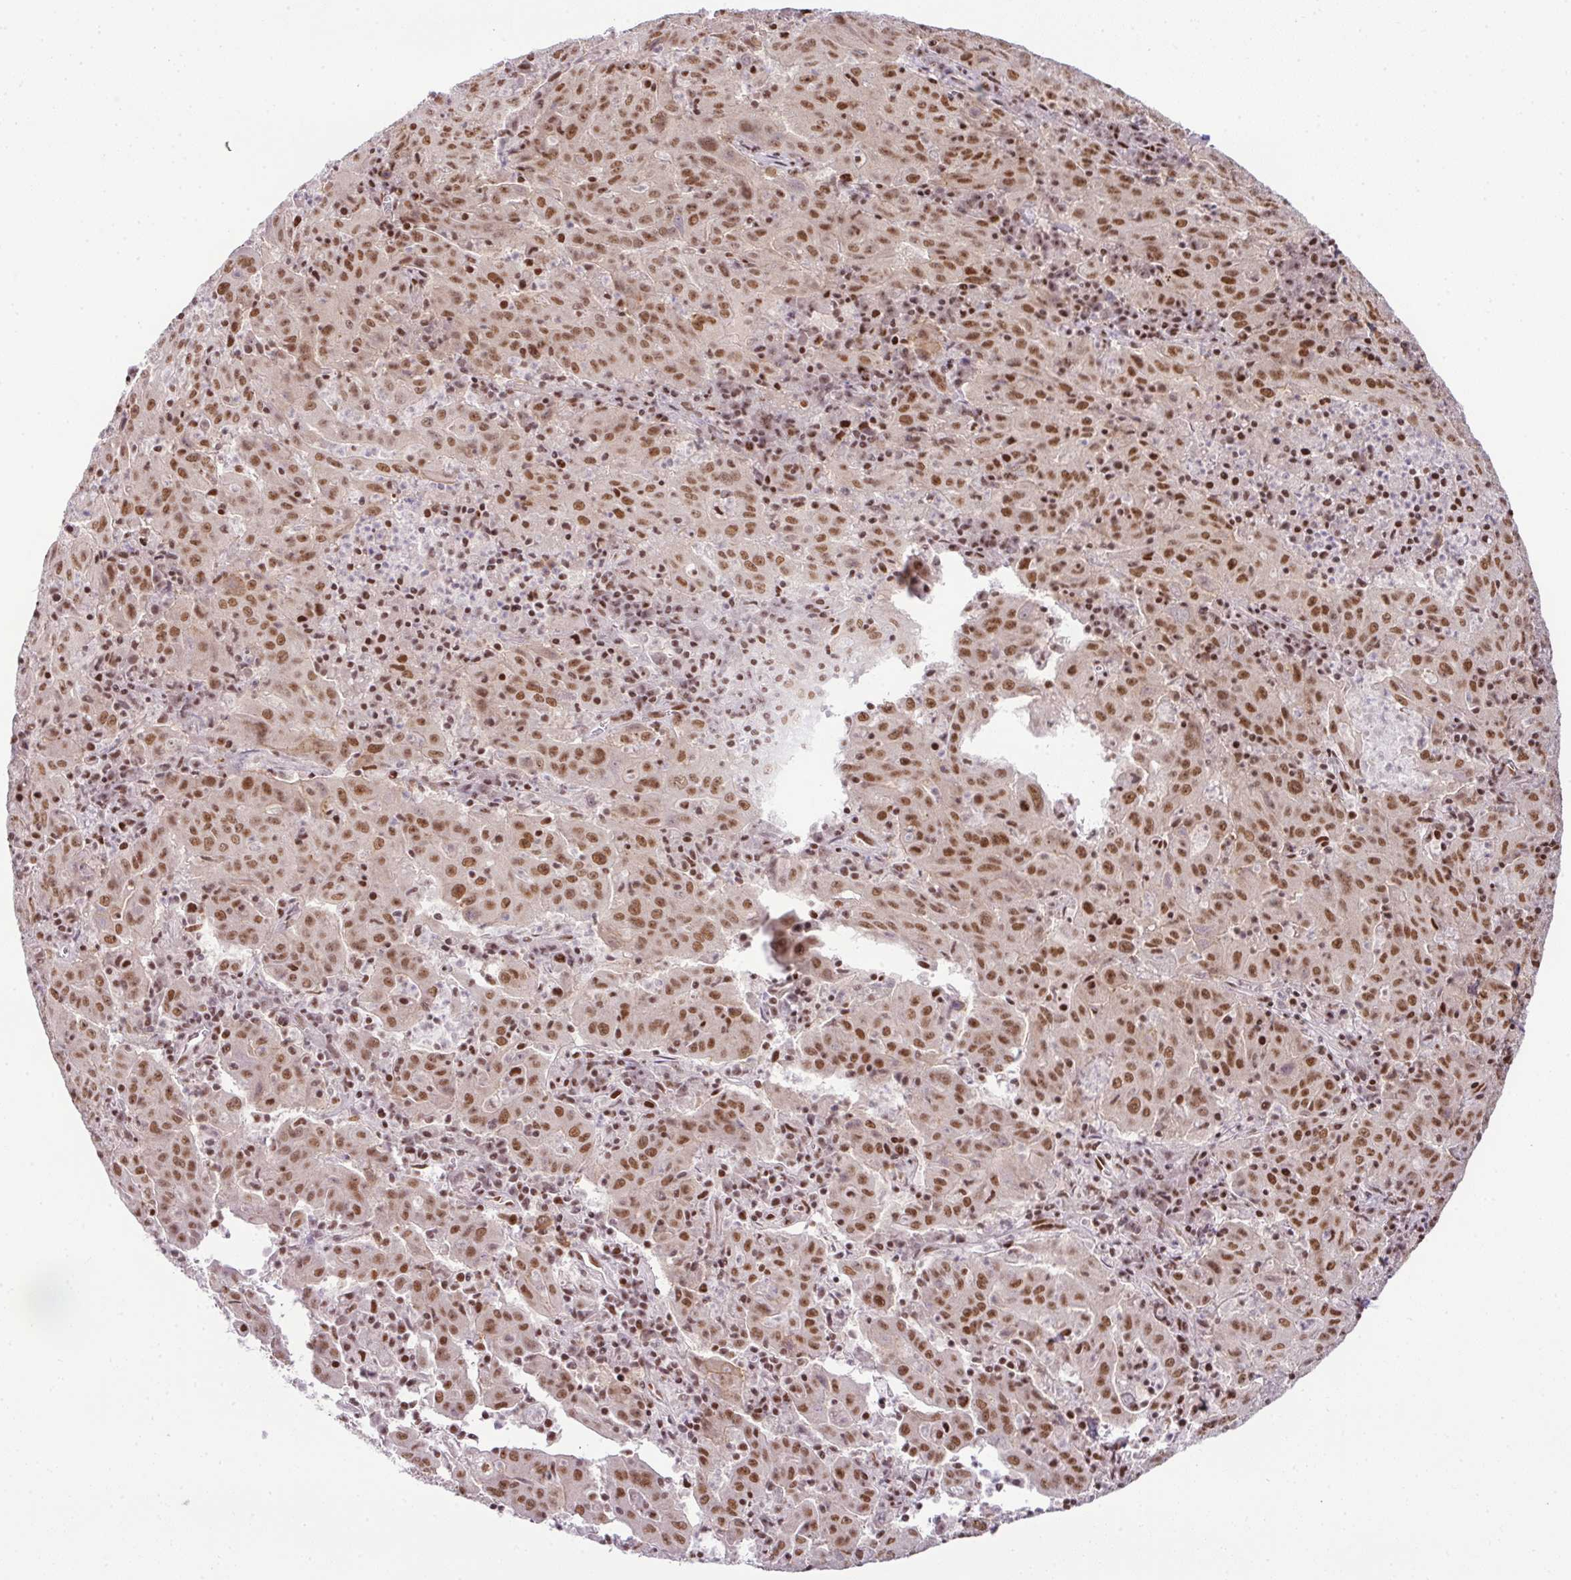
{"staining": {"intensity": "moderate", "quantity": ">75%", "location": "nuclear"}, "tissue": "pancreatic cancer", "cell_type": "Tumor cells", "image_type": "cancer", "snomed": [{"axis": "morphology", "description": "Adenocarcinoma, NOS"}, {"axis": "topography", "description": "Pancreas"}], "caption": "Immunohistochemical staining of human adenocarcinoma (pancreatic) reveals medium levels of moderate nuclear protein staining in approximately >75% of tumor cells.", "gene": "PGAP4", "patient": {"sex": "male", "age": 63}}